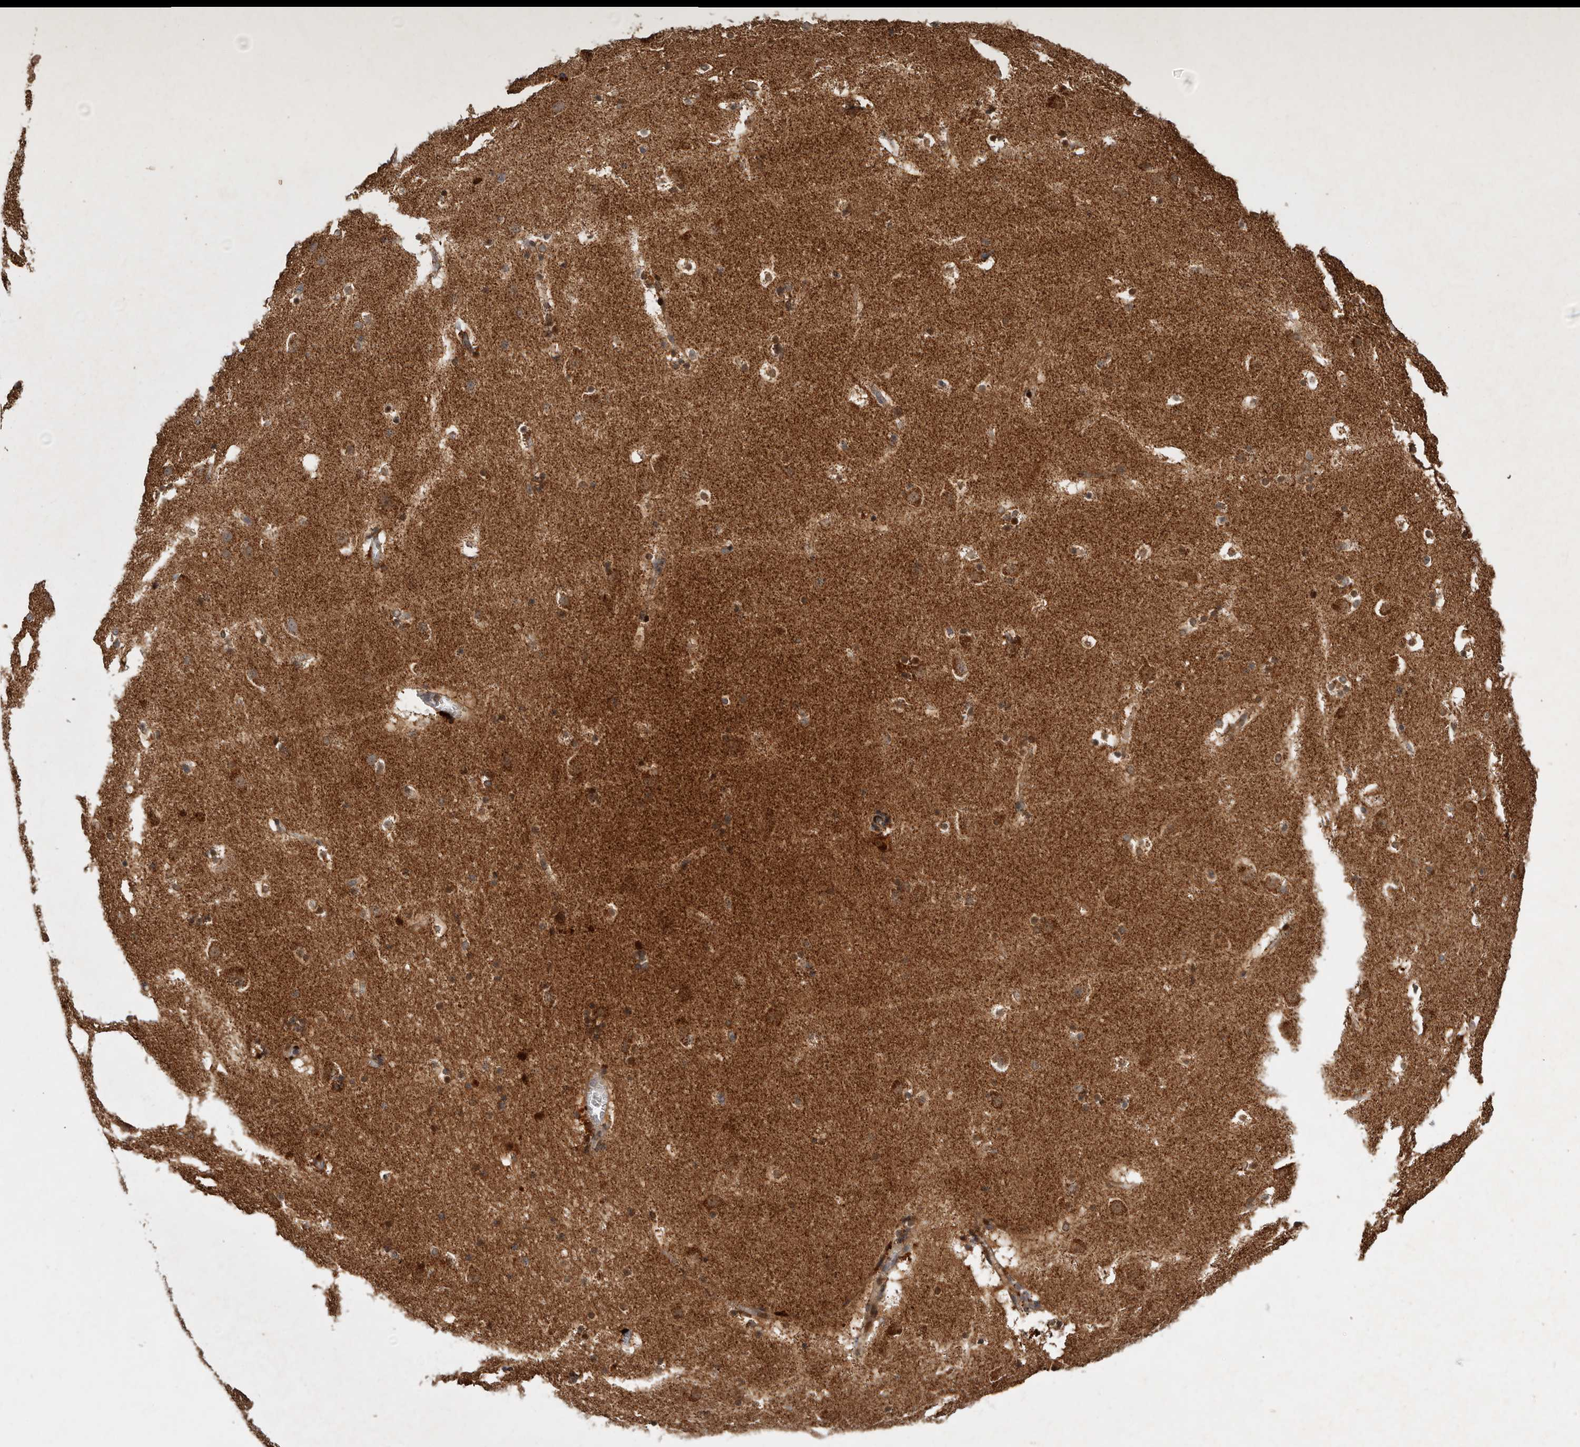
{"staining": {"intensity": "strong", "quantity": "25%-75%", "location": "cytoplasmic/membranous"}, "tissue": "caudate", "cell_type": "Glial cells", "image_type": "normal", "snomed": [{"axis": "morphology", "description": "Normal tissue, NOS"}, {"axis": "topography", "description": "Lateral ventricle wall"}], "caption": "This image shows IHC staining of unremarkable caudate, with high strong cytoplasmic/membranous positivity in about 25%-75% of glial cells.", "gene": "GOT1L1", "patient": {"sex": "male", "age": 45}}